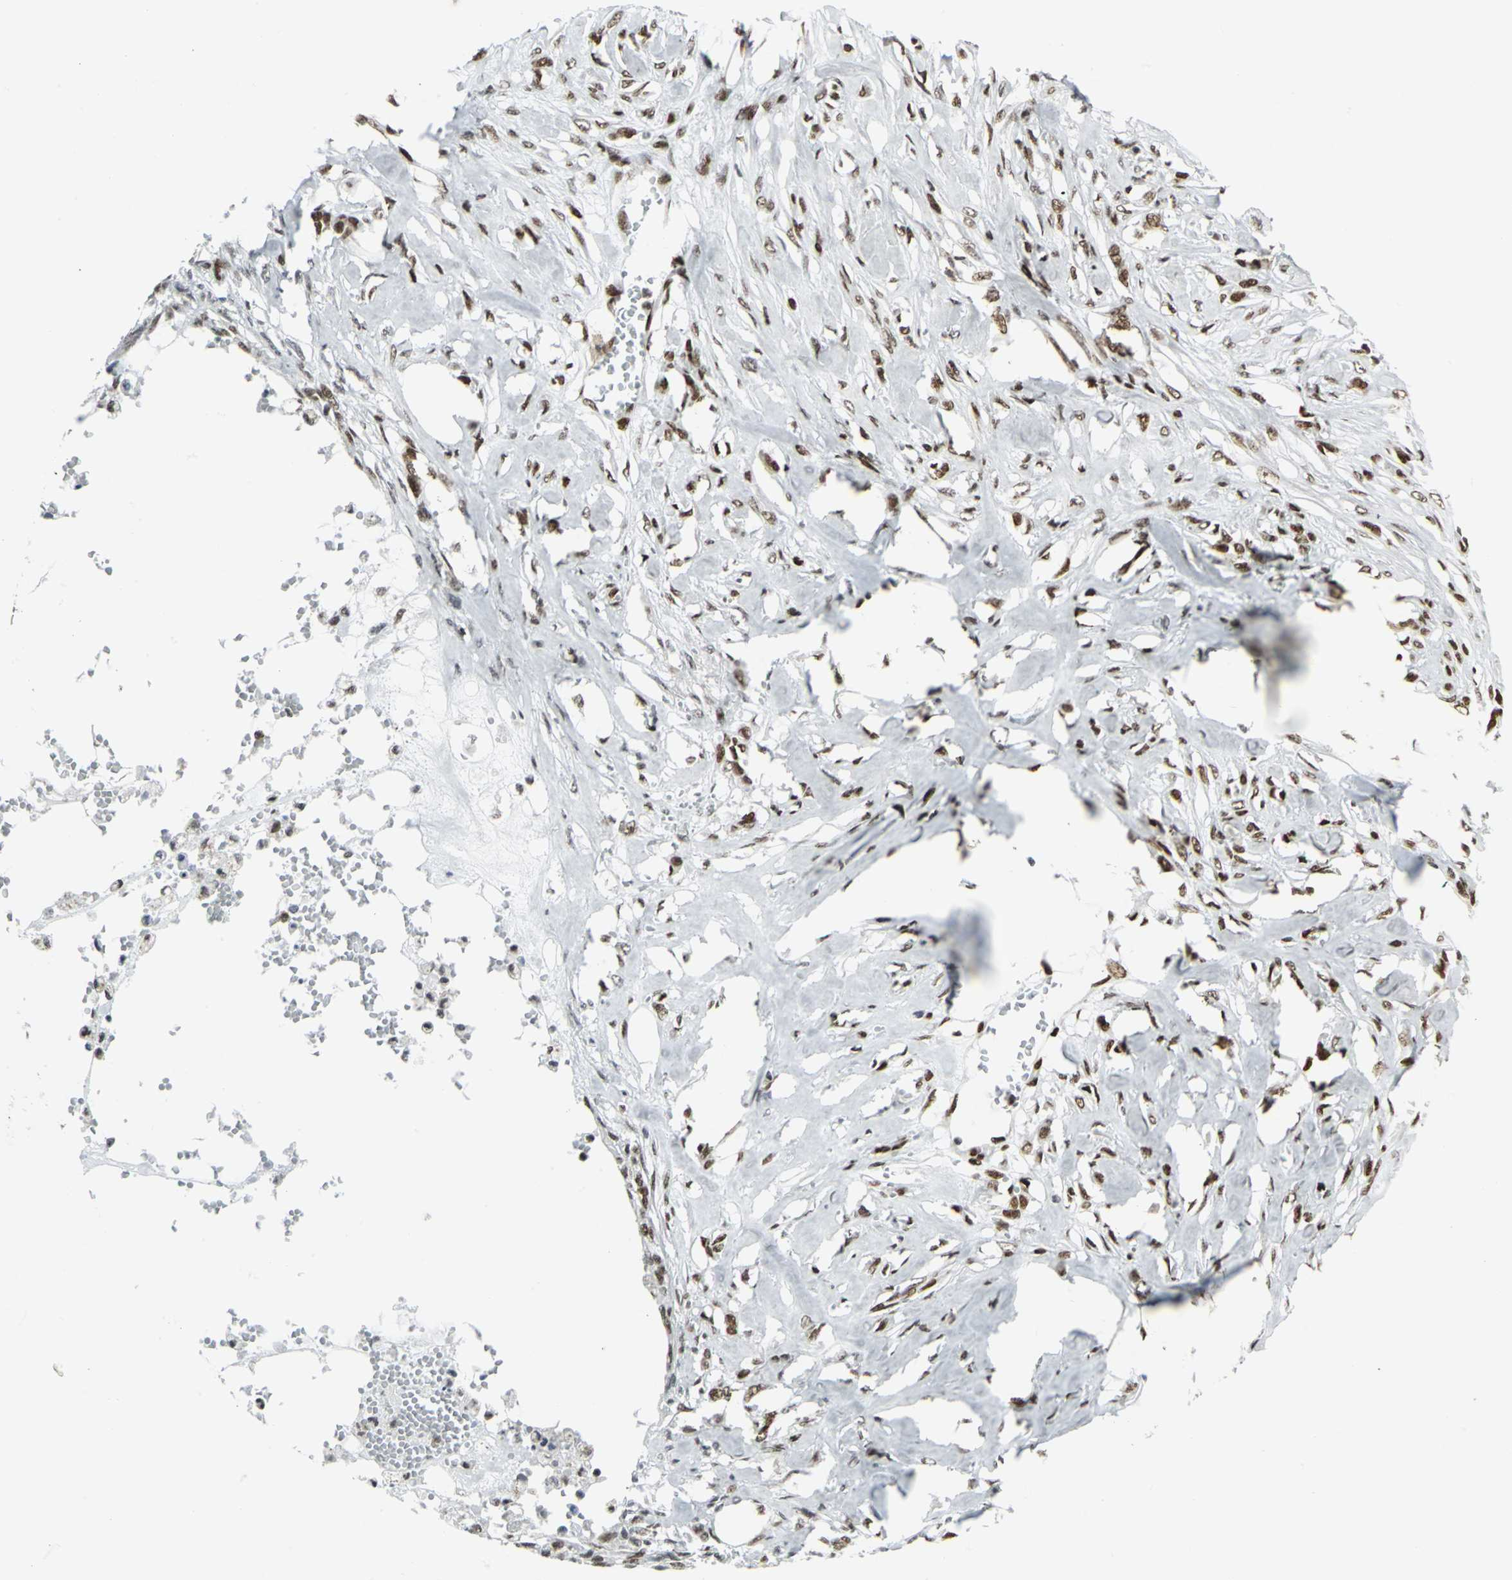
{"staining": {"intensity": "strong", "quantity": ">75%", "location": "nuclear"}, "tissue": "skin cancer", "cell_type": "Tumor cells", "image_type": "cancer", "snomed": [{"axis": "morphology", "description": "Normal tissue, NOS"}, {"axis": "morphology", "description": "Squamous cell carcinoma, NOS"}, {"axis": "topography", "description": "Skin"}], "caption": "Immunohistochemical staining of human skin cancer shows high levels of strong nuclear staining in approximately >75% of tumor cells.", "gene": "SMARCA4", "patient": {"sex": "female", "age": 59}}